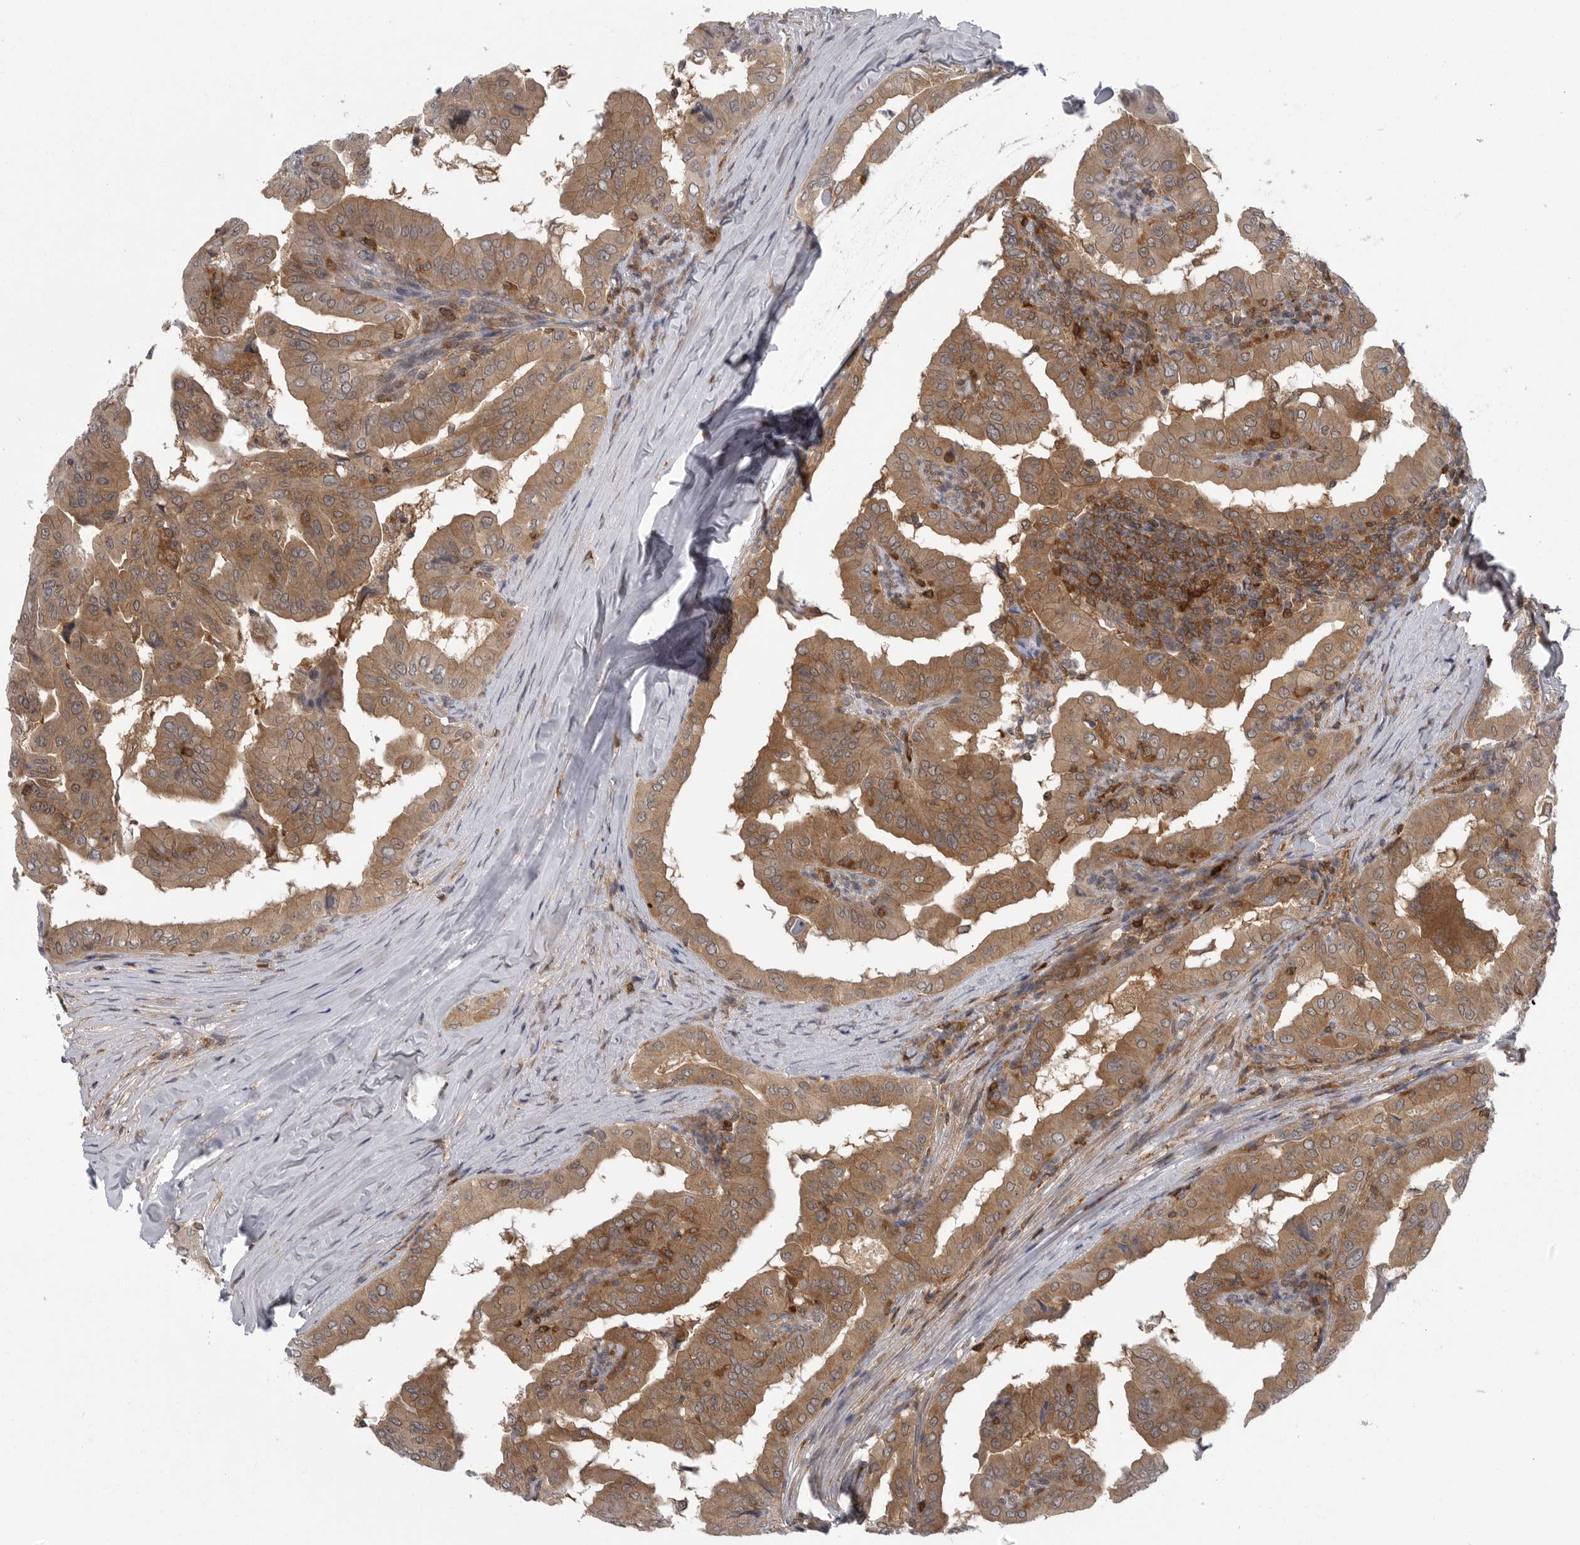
{"staining": {"intensity": "moderate", "quantity": ">75%", "location": "cytoplasmic/membranous"}, "tissue": "thyroid cancer", "cell_type": "Tumor cells", "image_type": "cancer", "snomed": [{"axis": "morphology", "description": "Papillary adenocarcinoma, NOS"}, {"axis": "topography", "description": "Thyroid gland"}], "caption": "Immunohistochemistry of thyroid cancer (papillary adenocarcinoma) shows medium levels of moderate cytoplasmic/membranous expression in approximately >75% of tumor cells.", "gene": "CACYBP", "patient": {"sex": "male", "age": 33}}